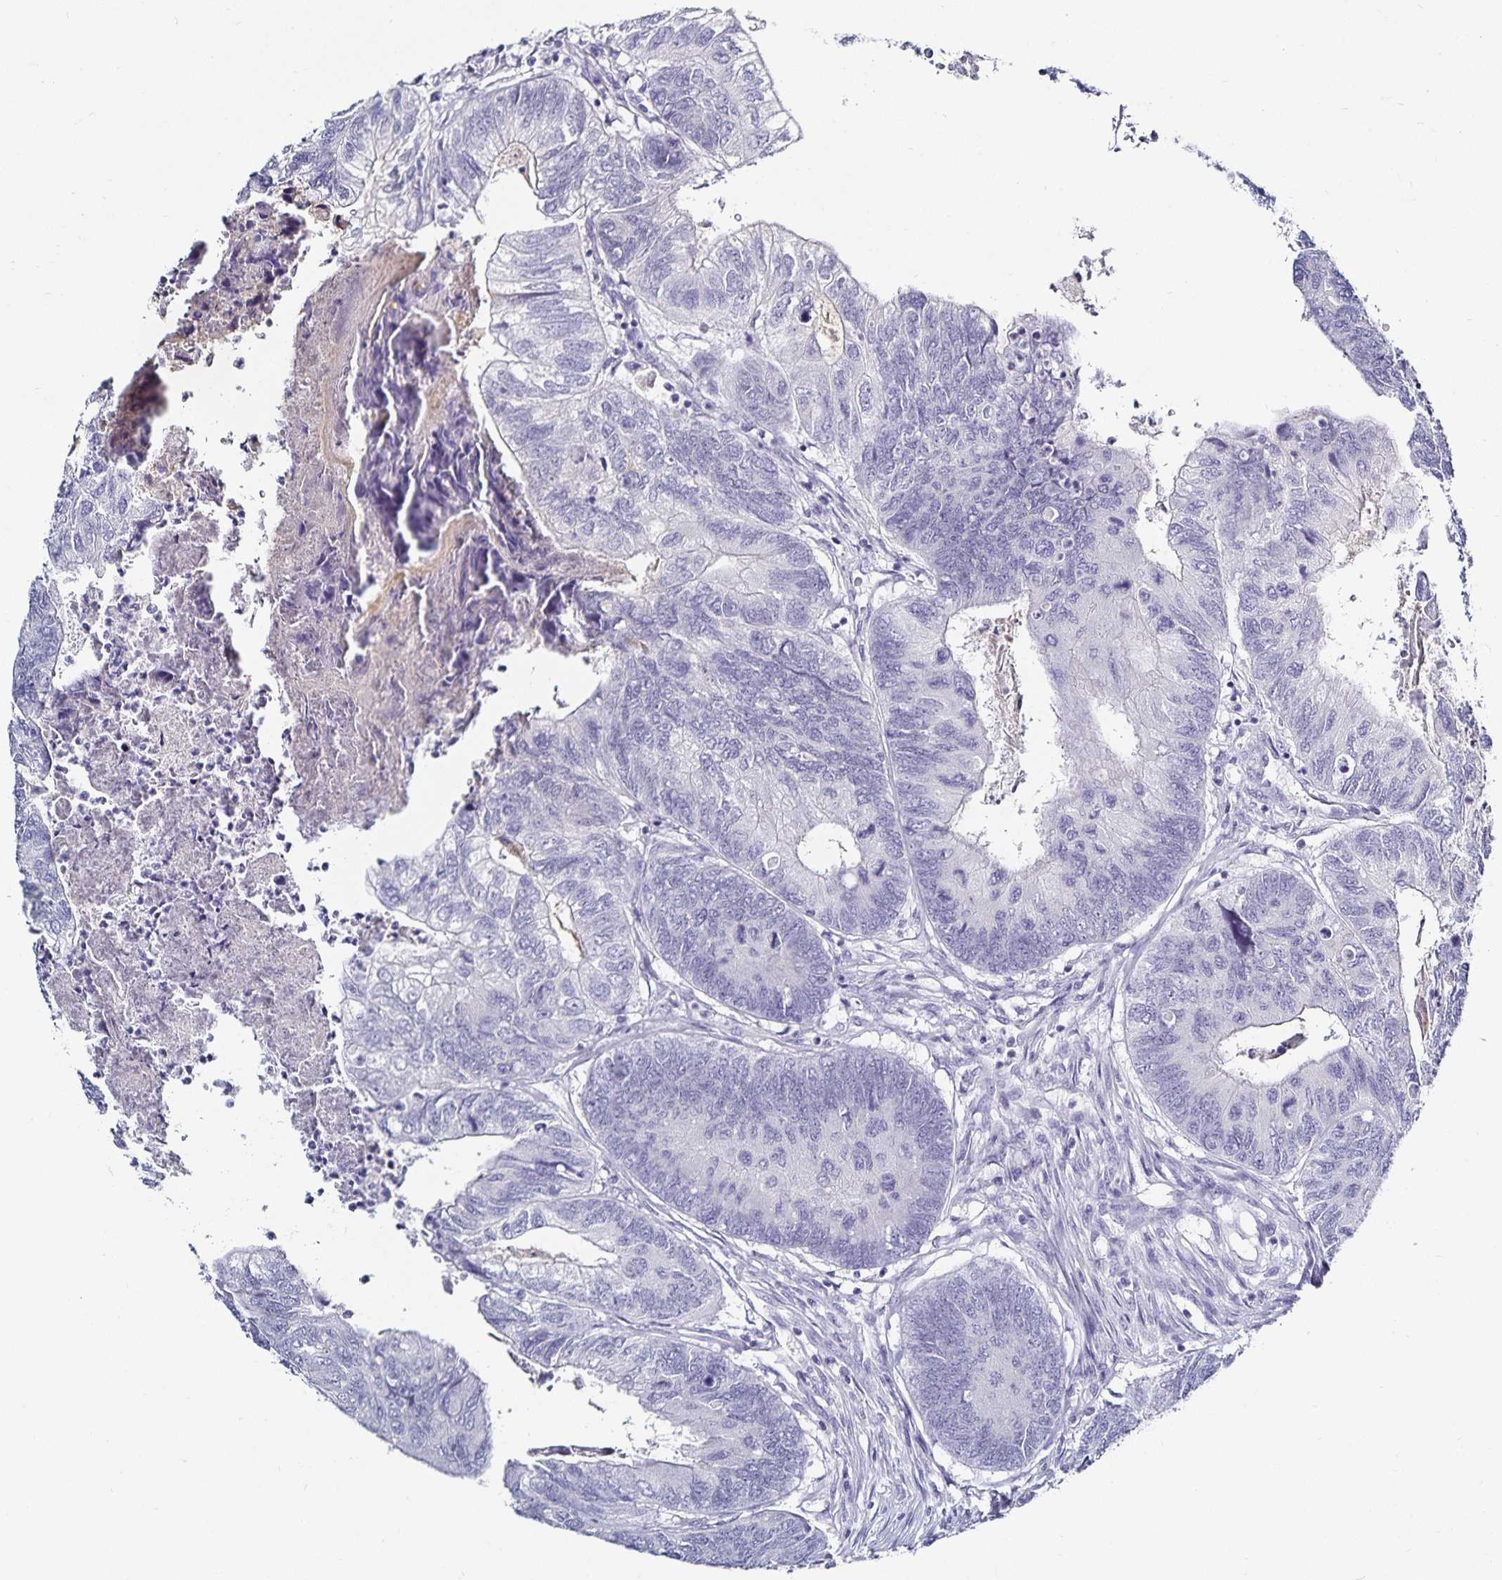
{"staining": {"intensity": "negative", "quantity": "none", "location": "none"}, "tissue": "colorectal cancer", "cell_type": "Tumor cells", "image_type": "cancer", "snomed": [{"axis": "morphology", "description": "Adenocarcinoma, NOS"}, {"axis": "topography", "description": "Colon"}], "caption": "Photomicrograph shows no significant protein expression in tumor cells of colorectal cancer.", "gene": "TTR", "patient": {"sex": "female", "age": 67}}